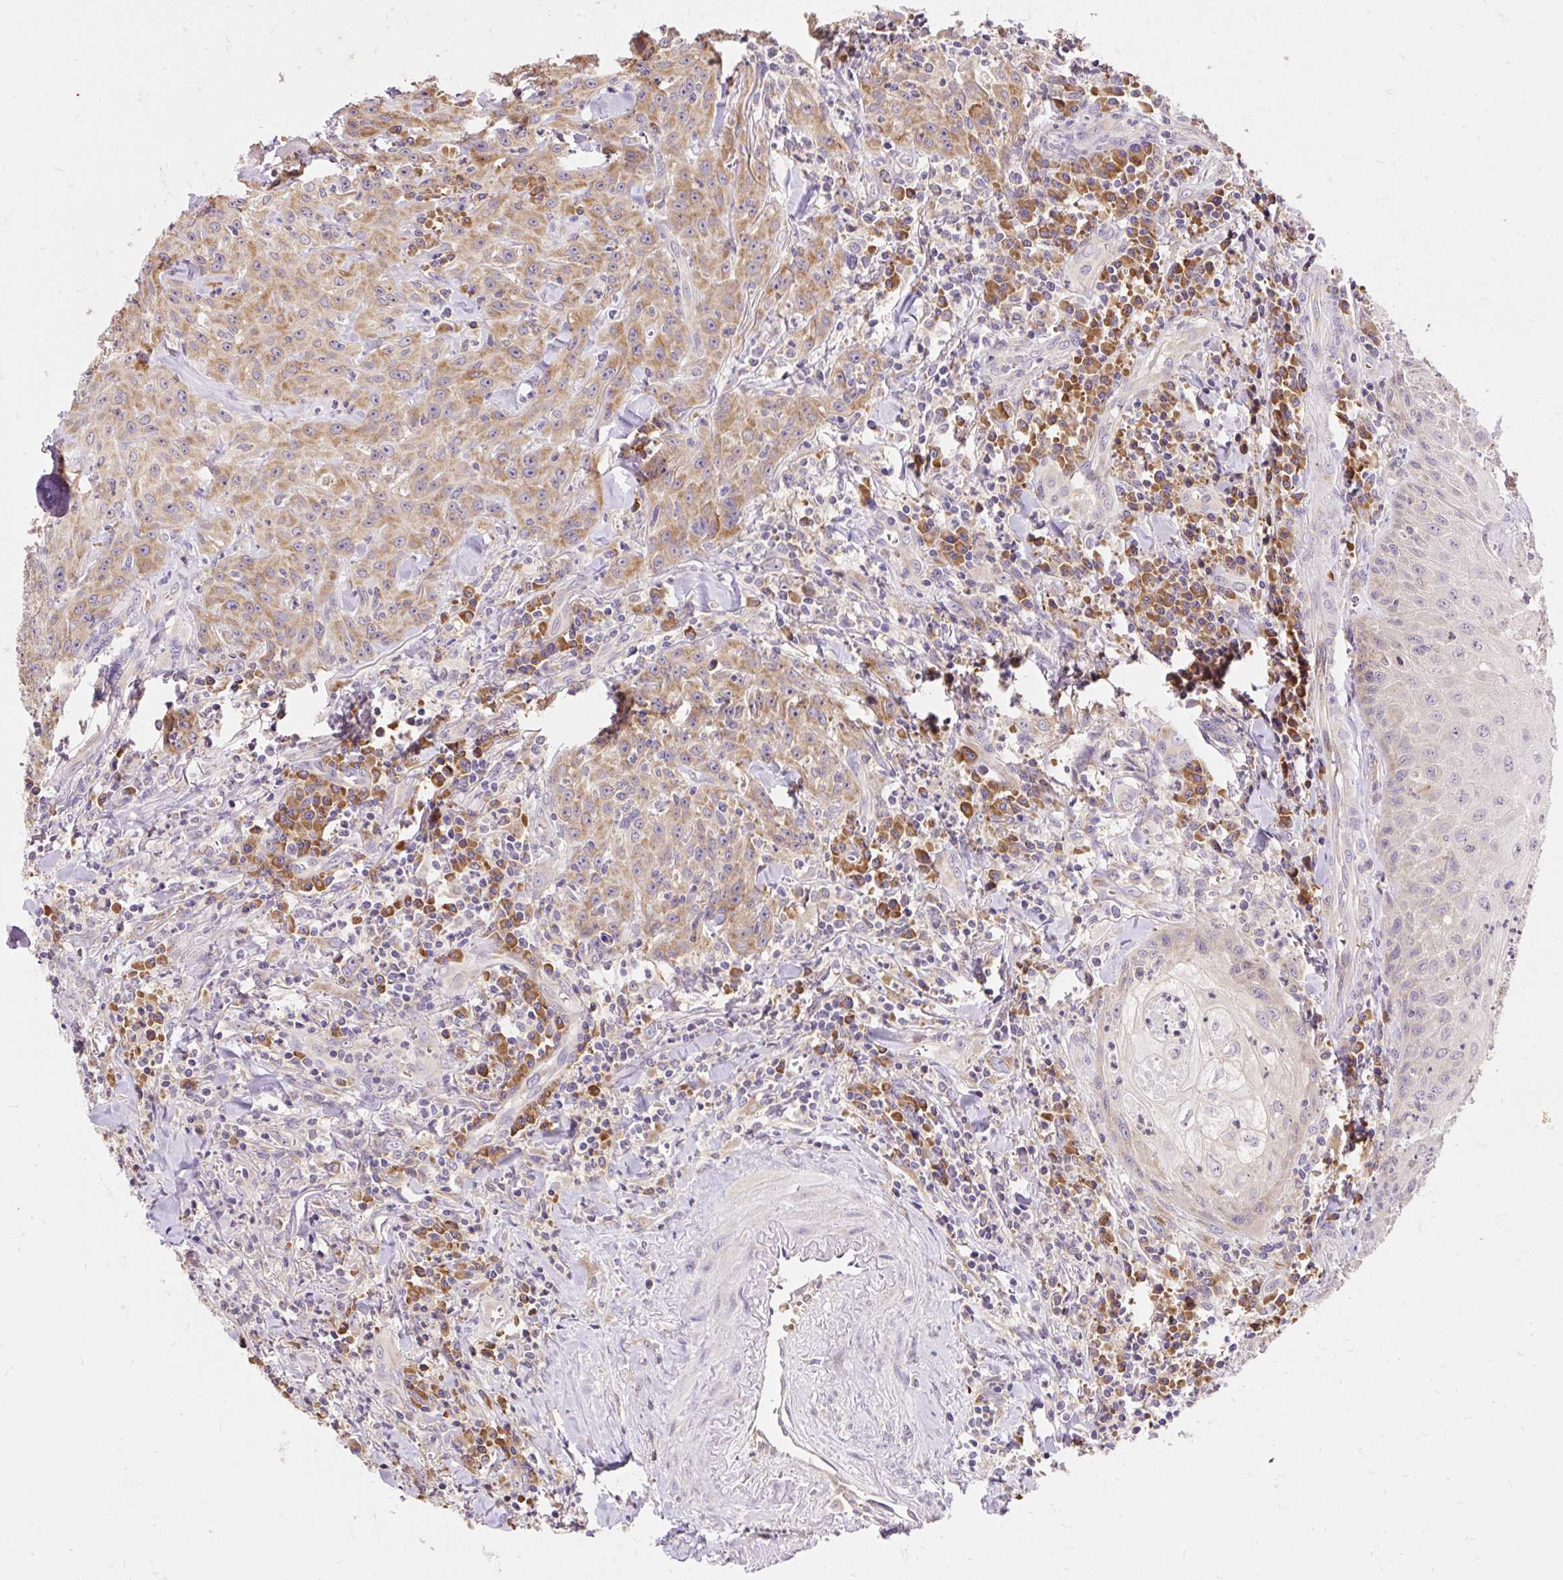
{"staining": {"intensity": "moderate", "quantity": "25%-75%", "location": "cytoplasmic/membranous"}, "tissue": "head and neck cancer", "cell_type": "Tumor cells", "image_type": "cancer", "snomed": [{"axis": "morphology", "description": "Normal tissue, NOS"}, {"axis": "morphology", "description": "Squamous cell carcinoma, NOS"}, {"axis": "topography", "description": "Oral tissue"}, {"axis": "topography", "description": "Head-Neck"}], "caption": "Immunohistochemical staining of human head and neck cancer (squamous cell carcinoma) reveals medium levels of moderate cytoplasmic/membranous protein staining in approximately 25%-75% of tumor cells. (DAB IHC, brown staining for protein, blue staining for nuclei).", "gene": "SEC63", "patient": {"sex": "female", "age": 70}}